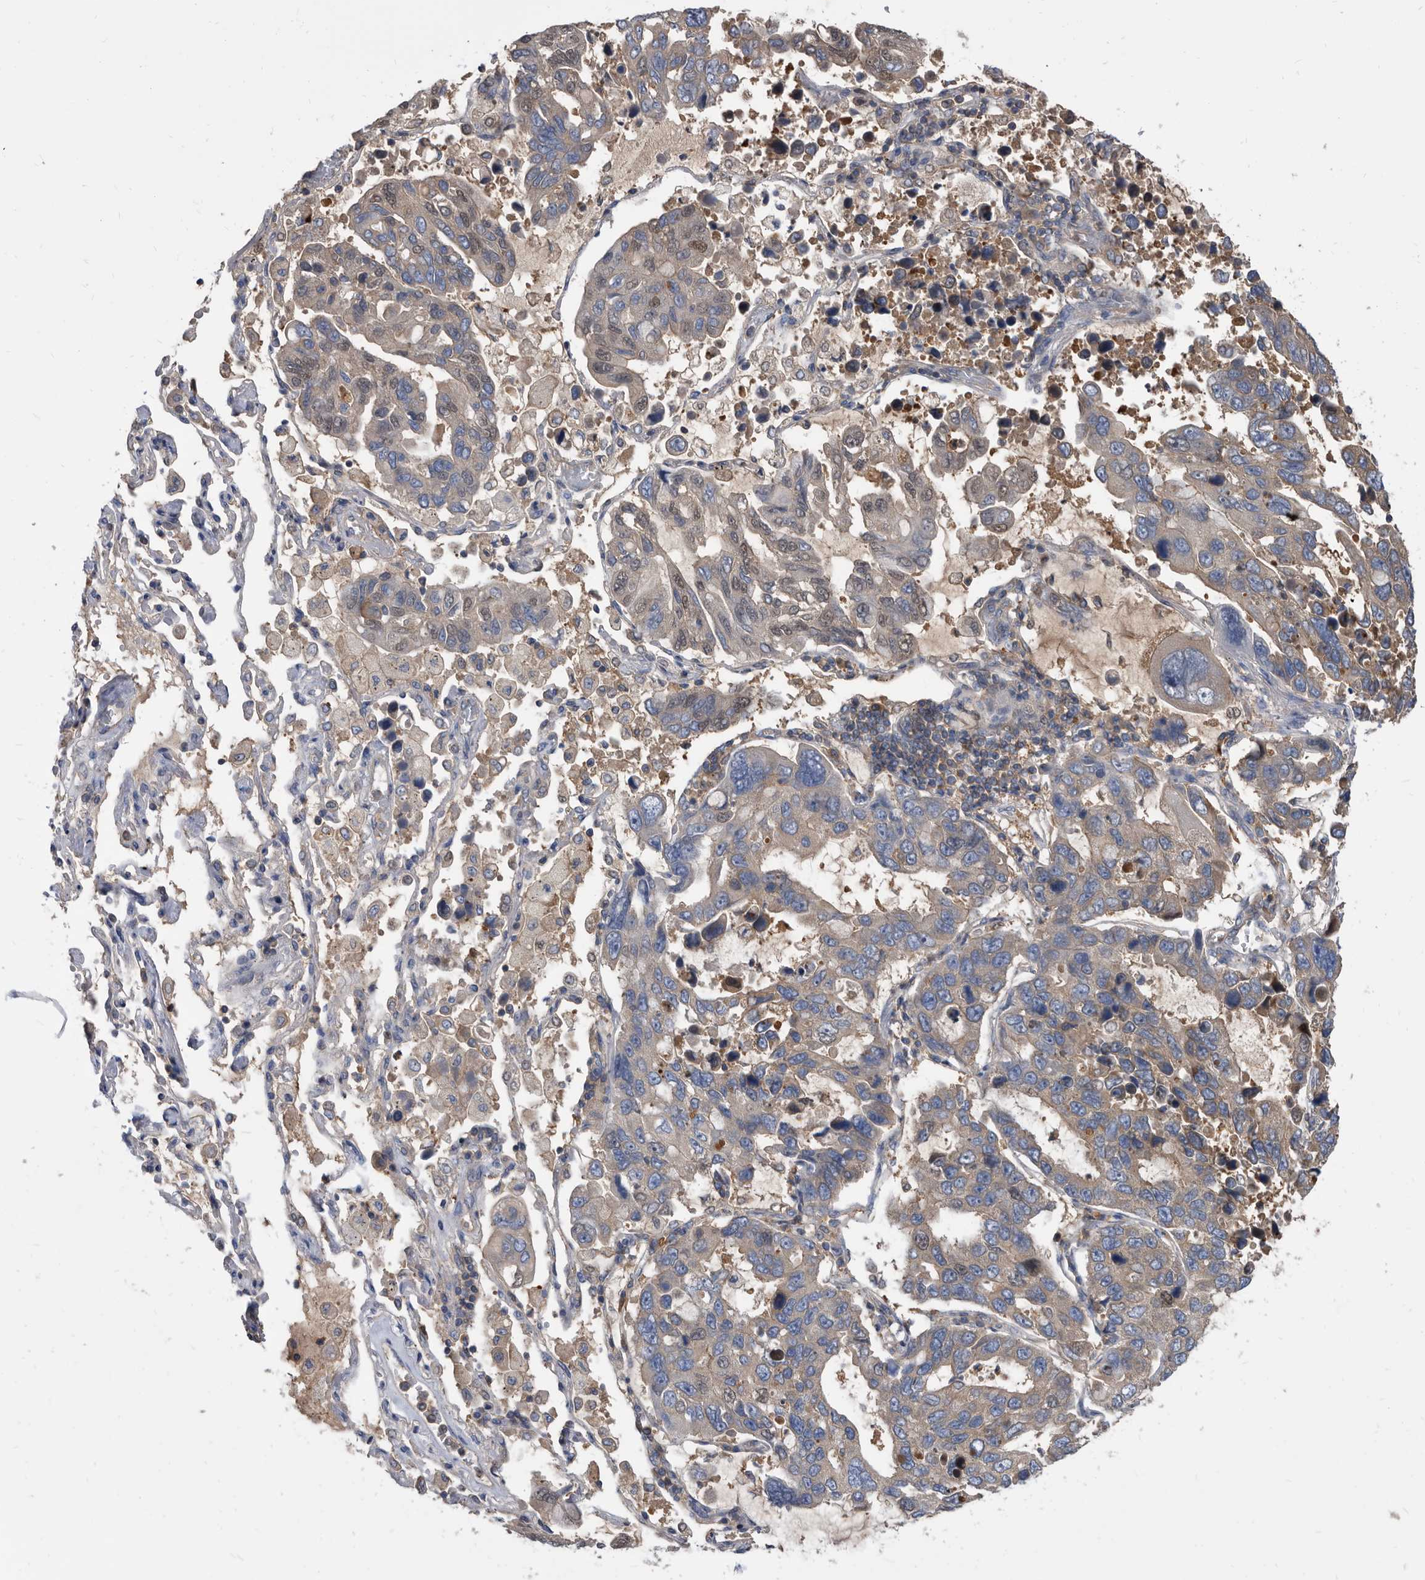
{"staining": {"intensity": "weak", "quantity": ">75%", "location": "cytoplasmic/membranous"}, "tissue": "lung cancer", "cell_type": "Tumor cells", "image_type": "cancer", "snomed": [{"axis": "morphology", "description": "Adenocarcinoma, NOS"}, {"axis": "topography", "description": "Lung"}], "caption": "Human lung adenocarcinoma stained with a brown dye reveals weak cytoplasmic/membranous positive positivity in approximately >75% of tumor cells.", "gene": "APEH", "patient": {"sex": "male", "age": 64}}